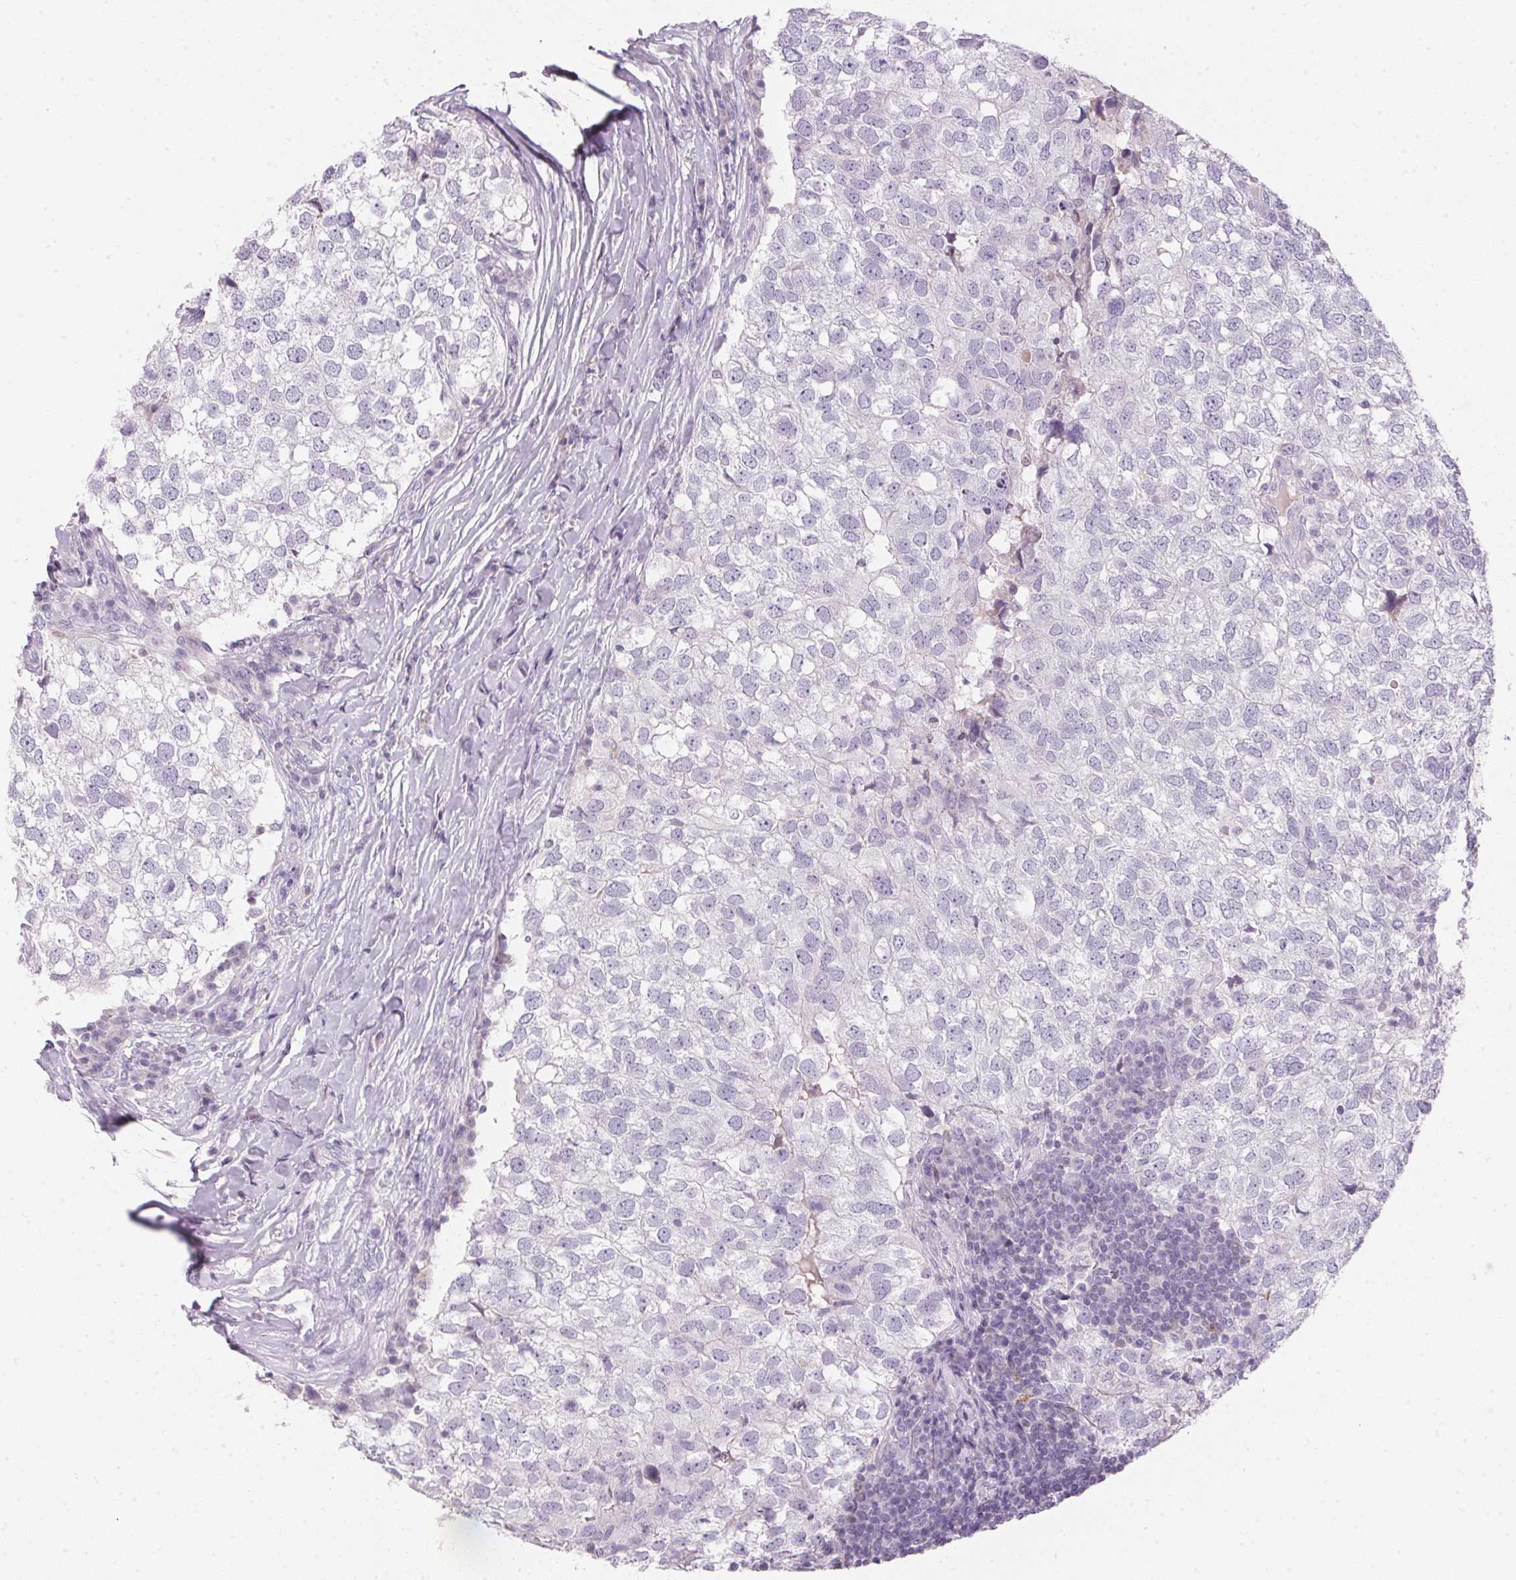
{"staining": {"intensity": "negative", "quantity": "none", "location": "none"}, "tissue": "breast cancer", "cell_type": "Tumor cells", "image_type": "cancer", "snomed": [{"axis": "morphology", "description": "Duct carcinoma"}, {"axis": "topography", "description": "Breast"}], "caption": "Immunohistochemical staining of breast infiltrating ductal carcinoma exhibits no significant expression in tumor cells.", "gene": "ECPAS", "patient": {"sex": "female", "age": 30}}